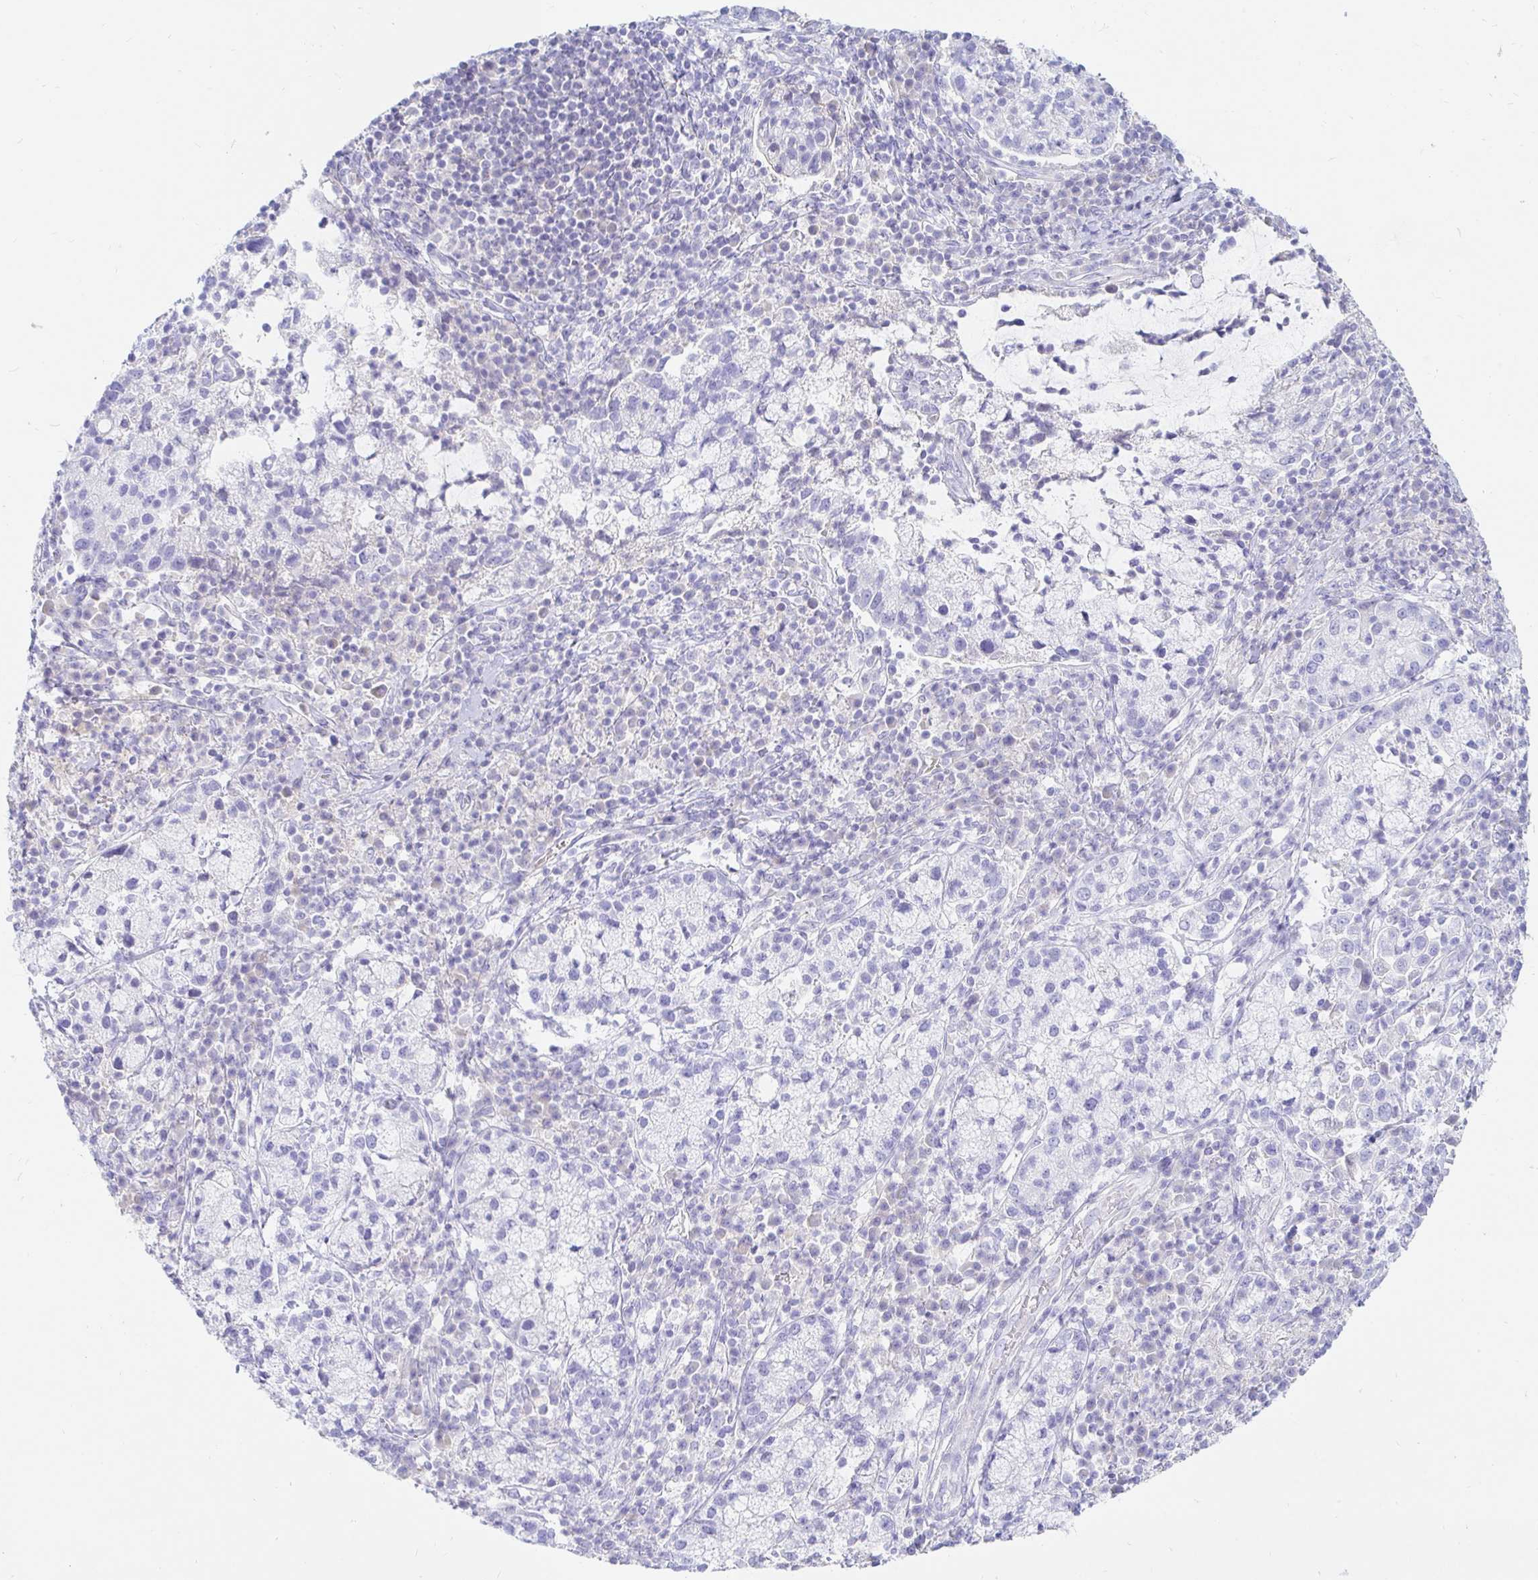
{"staining": {"intensity": "negative", "quantity": "none", "location": "none"}, "tissue": "cervical cancer", "cell_type": "Tumor cells", "image_type": "cancer", "snomed": [{"axis": "morphology", "description": "Normal tissue, NOS"}, {"axis": "morphology", "description": "Adenocarcinoma, NOS"}, {"axis": "topography", "description": "Cervix"}], "caption": "This image is of cervical cancer (adenocarcinoma) stained with immunohistochemistry to label a protein in brown with the nuclei are counter-stained blue. There is no staining in tumor cells.", "gene": "NR2E1", "patient": {"sex": "female", "age": 44}}